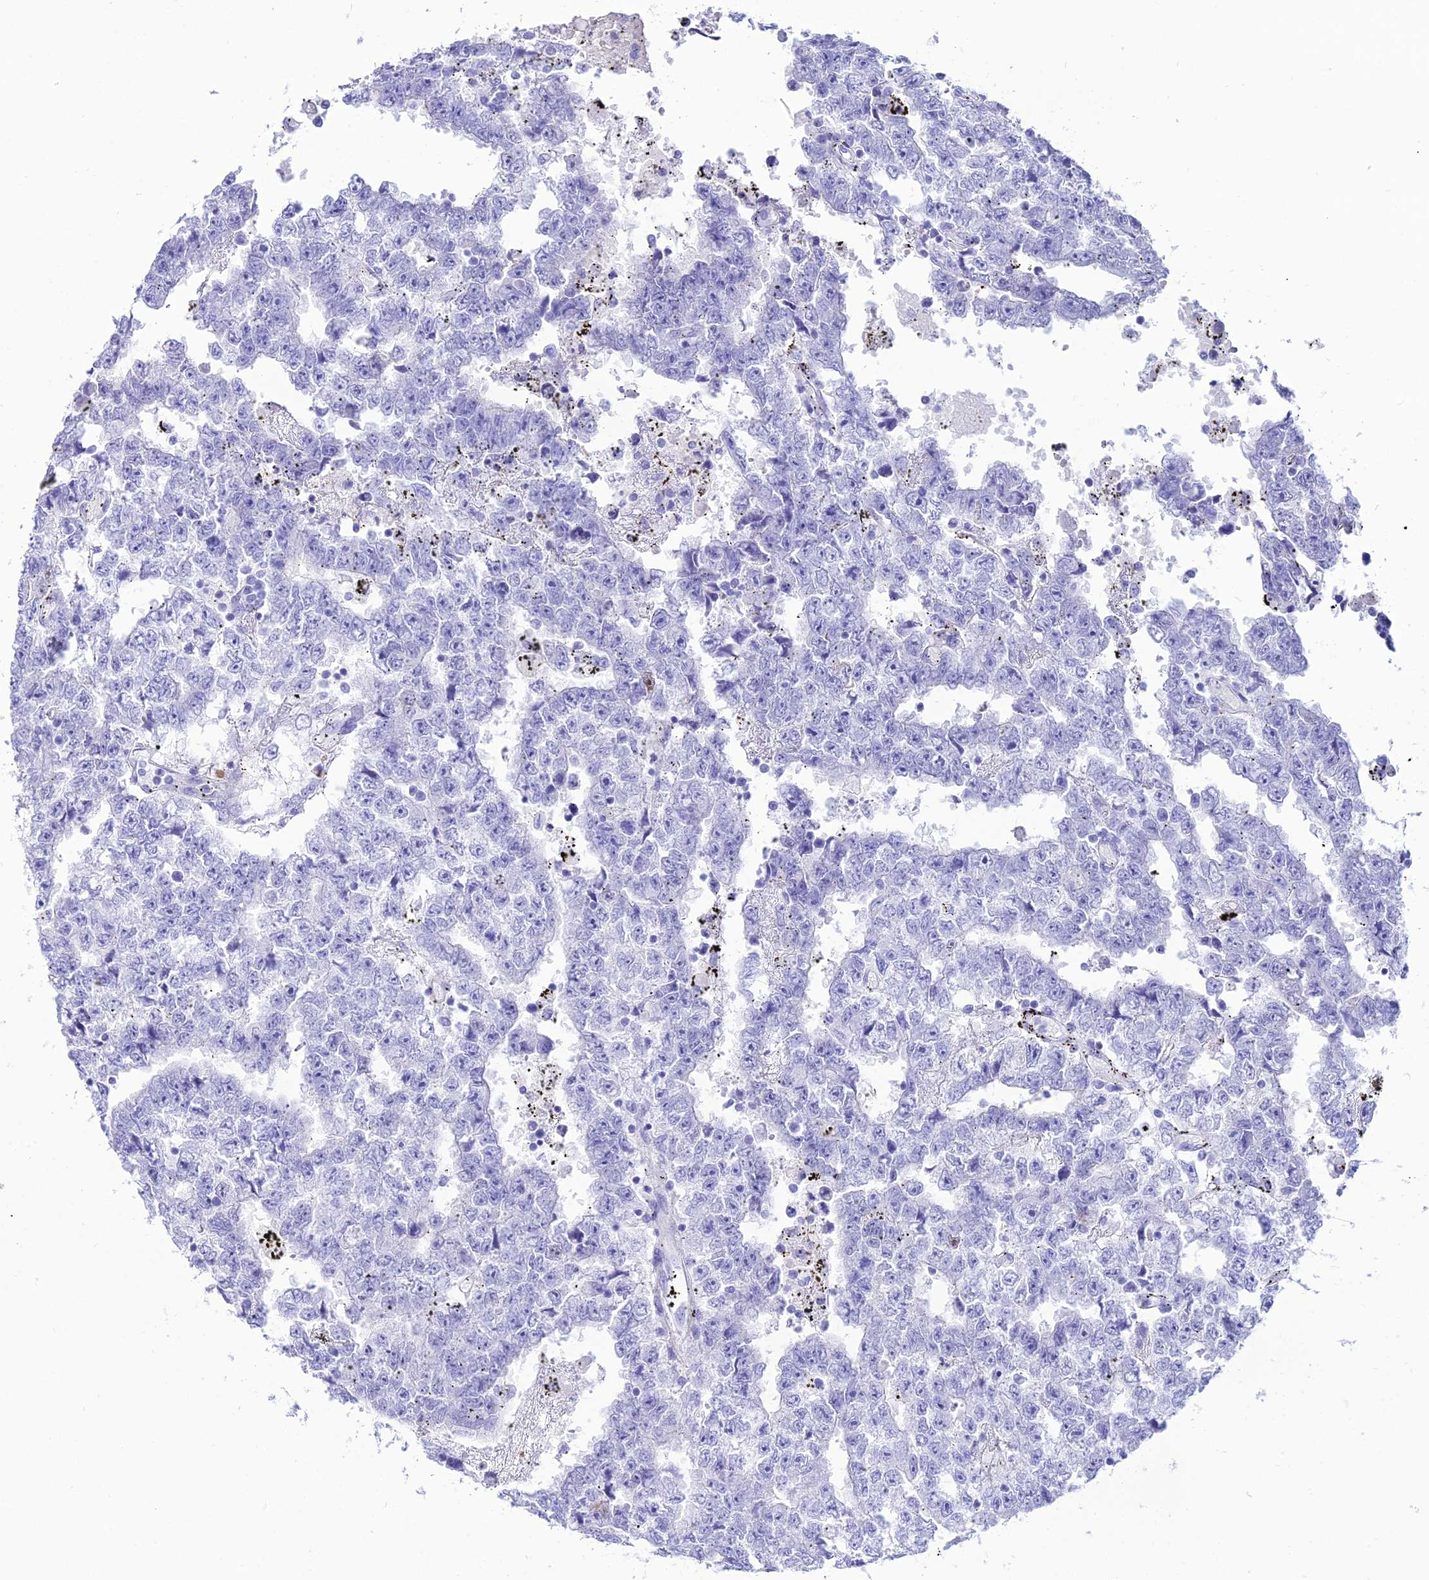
{"staining": {"intensity": "negative", "quantity": "none", "location": "none"}, "tissue": "testis cancer", "cell_type": "Tumor cells", "image_type": "cancer", "snomed": [{"axis": "morphology", "description": "Carcinoma, Embryonal, NOS"}, {"axis": "topography", "description": "Testis"}], "caption": "The micrograph displays no significant positivity in tumor cells of testis cancer. (DAB IHC, high magnification).", "gene": "PNMA5", "patient": {"sex": "male", "age": 25}}